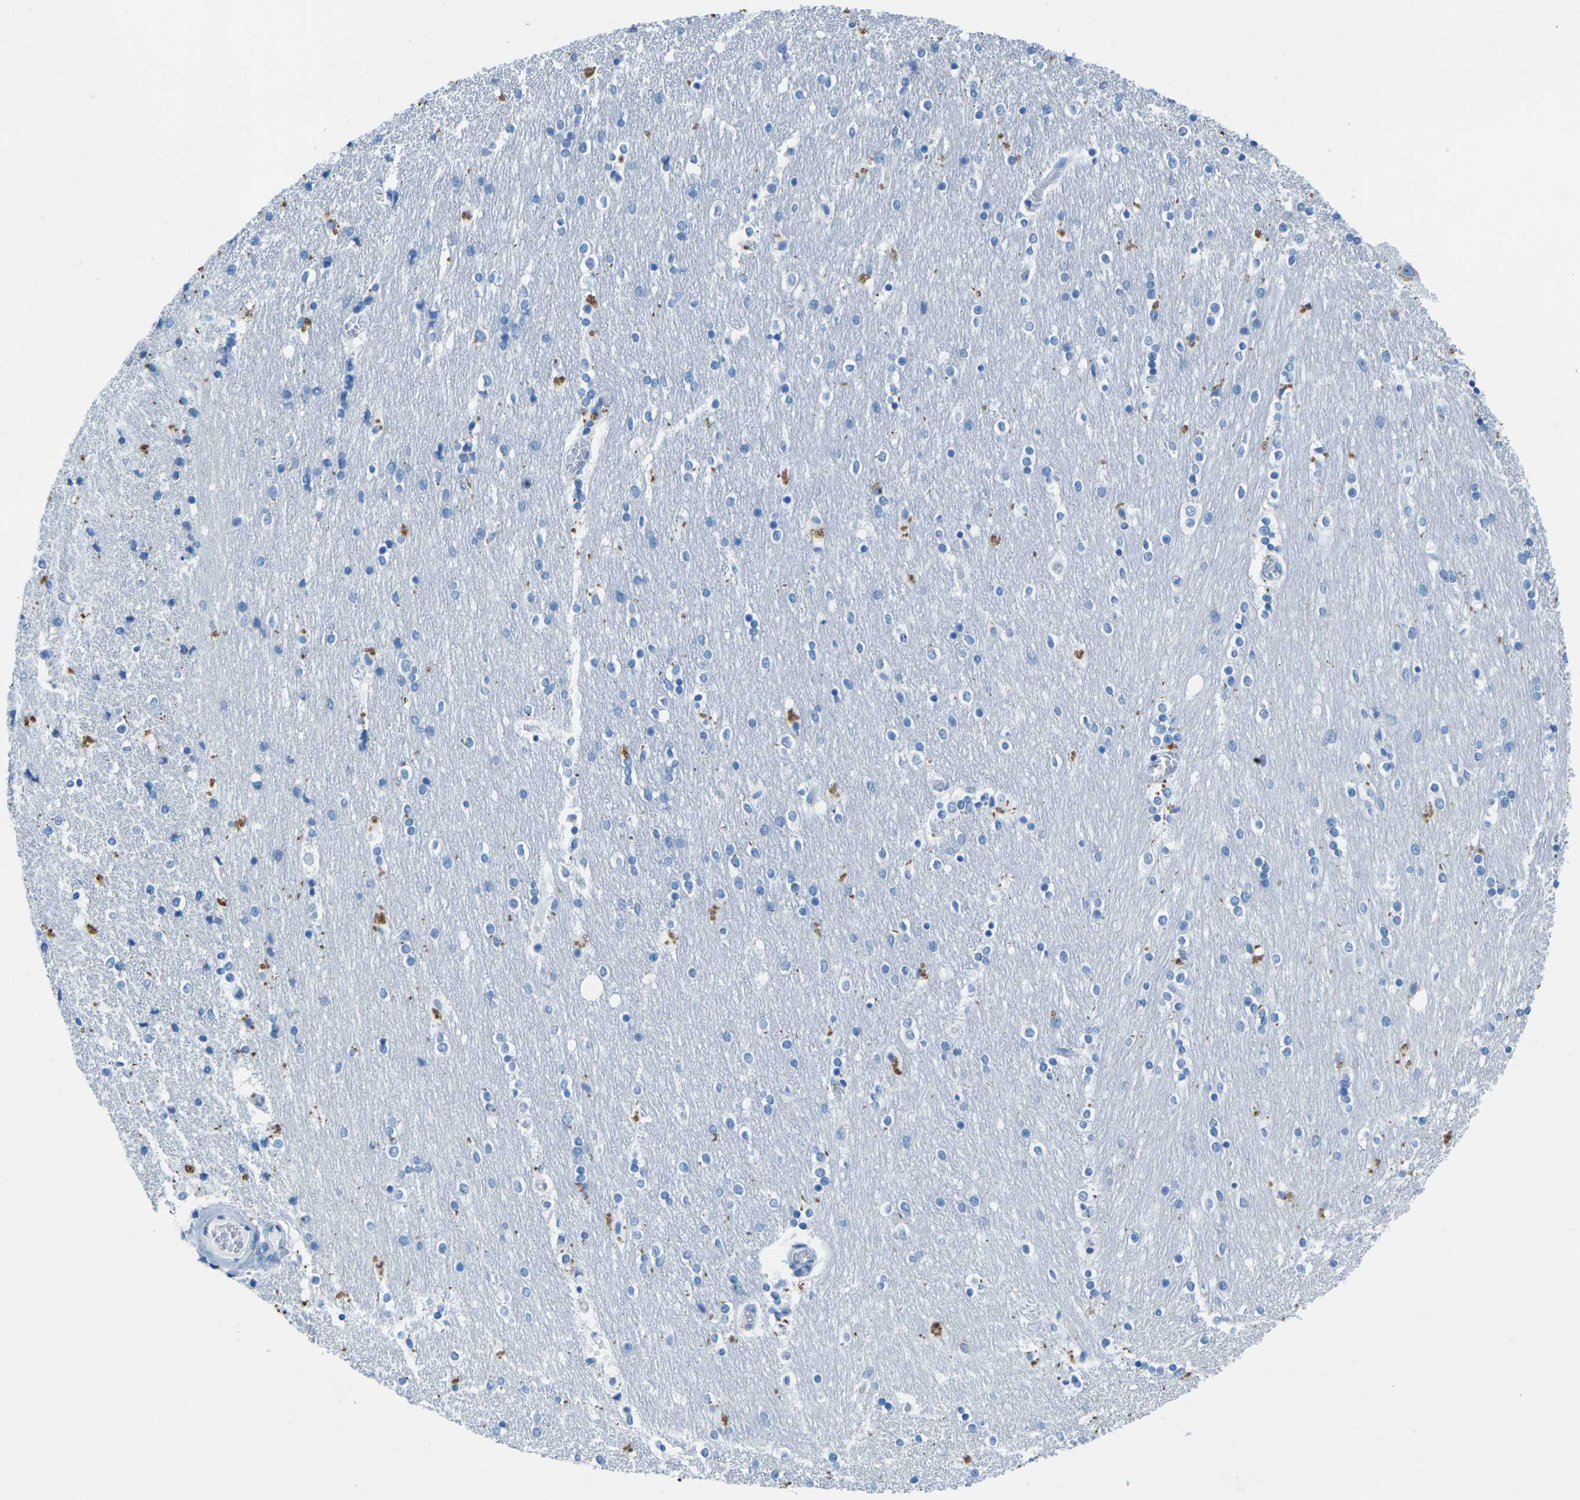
{"staining": {"intensity": "negative", "quantity": "none", "location": "none"}, "tissue": "caudate", "cell_type": "Glial cells", "image_type": "normal", "snomed": [{"axis": "morphology", "description": "Normal tissue, NOS"}, {"axis": "topography", "description": "Lateral ventricle wall"}], "caption": "The image exhibits no significant positivity in glial cells of caudate. (Brightfield microscopy of DAB (3,3'-diaminobenzidine) immunohistochemistry at high magnification).", "gene": "MYH8", "patient": {"sex": "female", "age": 54}}